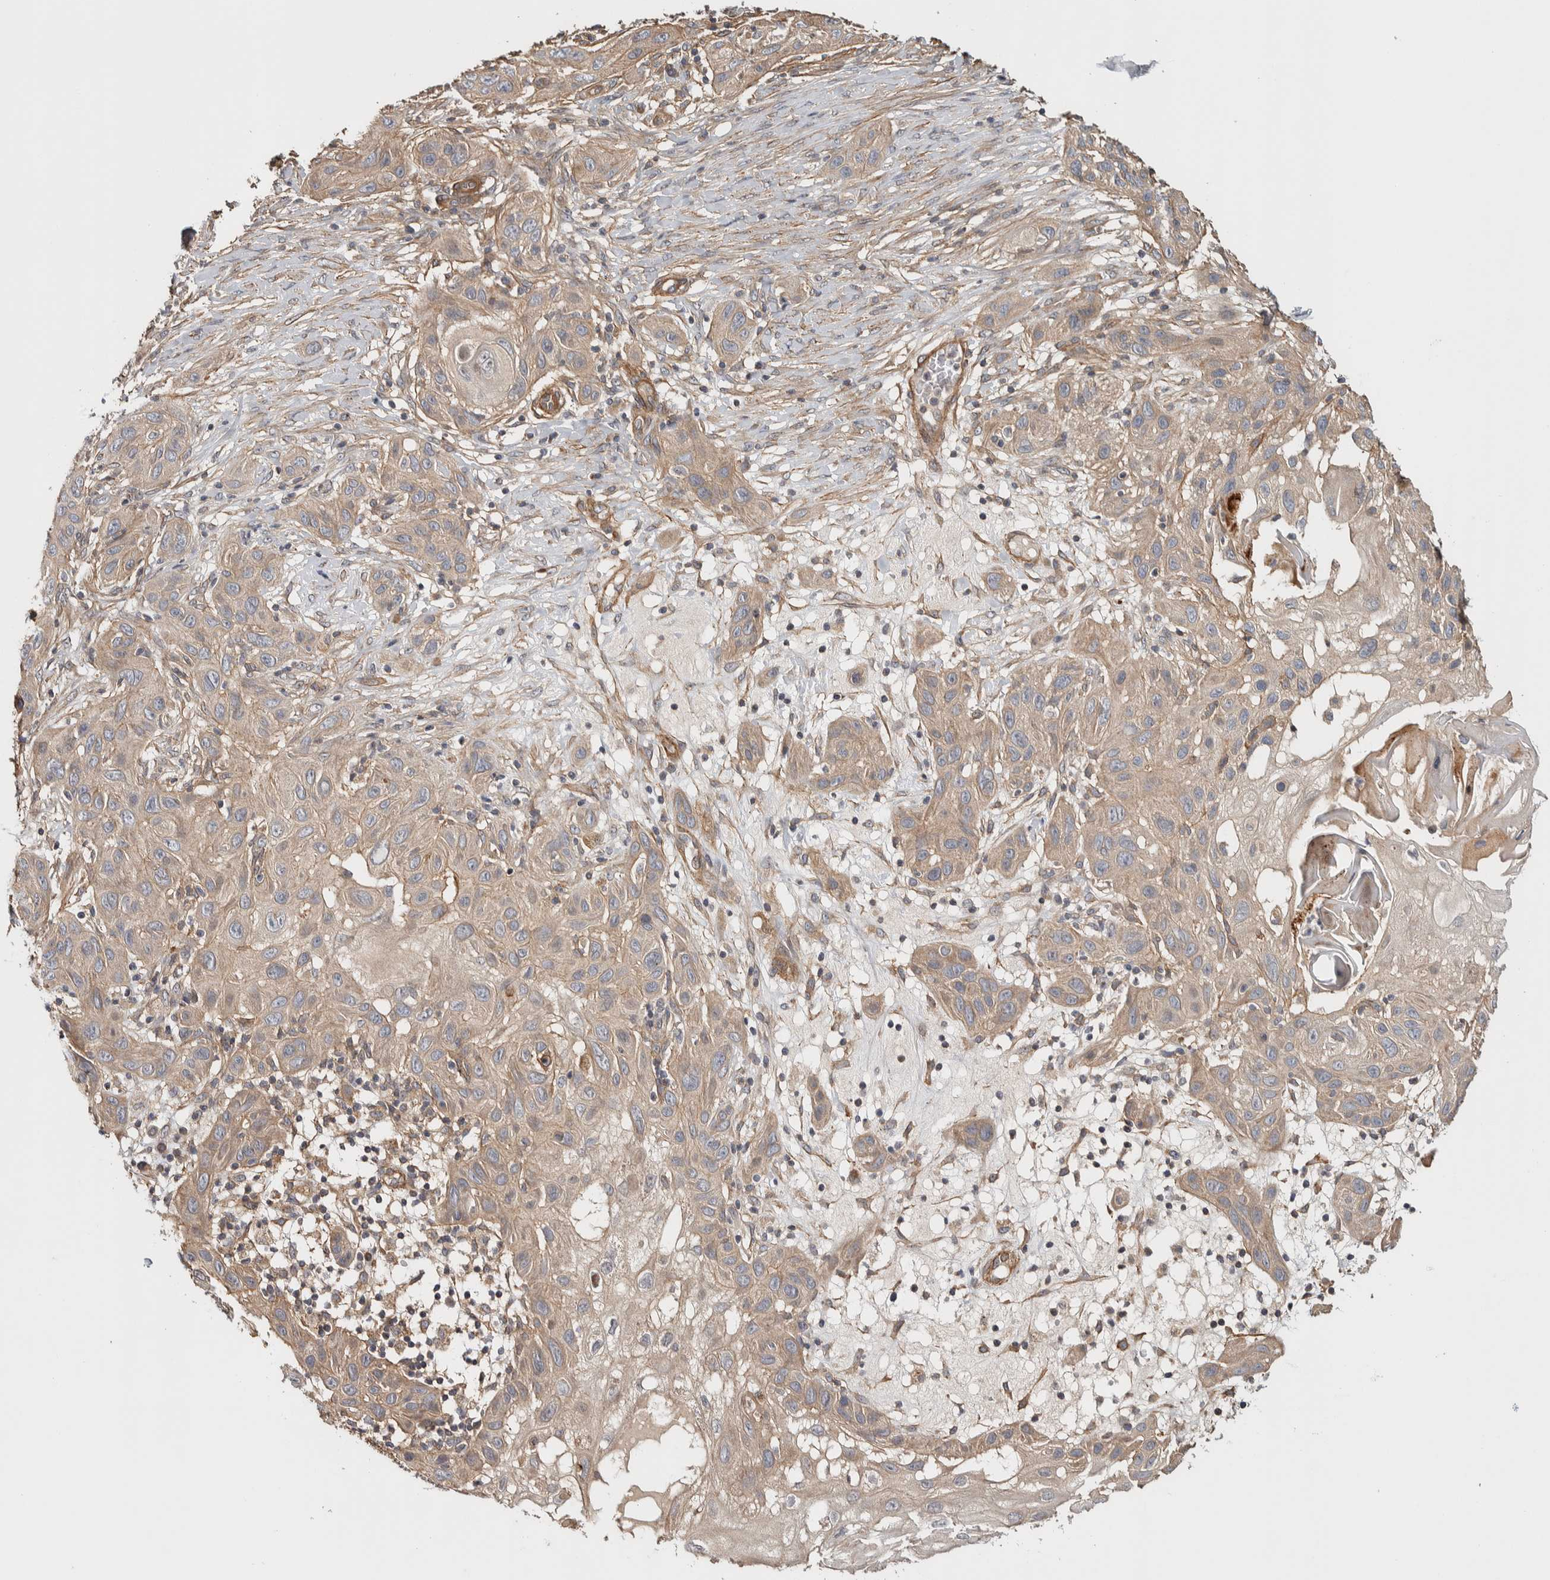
{"staining": {"intensity": "weak", "quantity": ">75%", "location": "cytoplasmic/membranous"}, "tissue": "skin cancer", "cell_type": "Tumor cells", "image_type": "cancer", "snomed": [{"axis": "morphology", "description": "Squamous cell carcinoma, NOS"}, {"axis": "topography", "description": "Skin"}], "caption": "Skin cancer was stained to show a protein in brown. There is low levels of weak cytoplasmic/membranous positivity in about >75% of tumor cells.", "gene": "CHMP4C", "patient": {"sex": "female", "age": 96}}